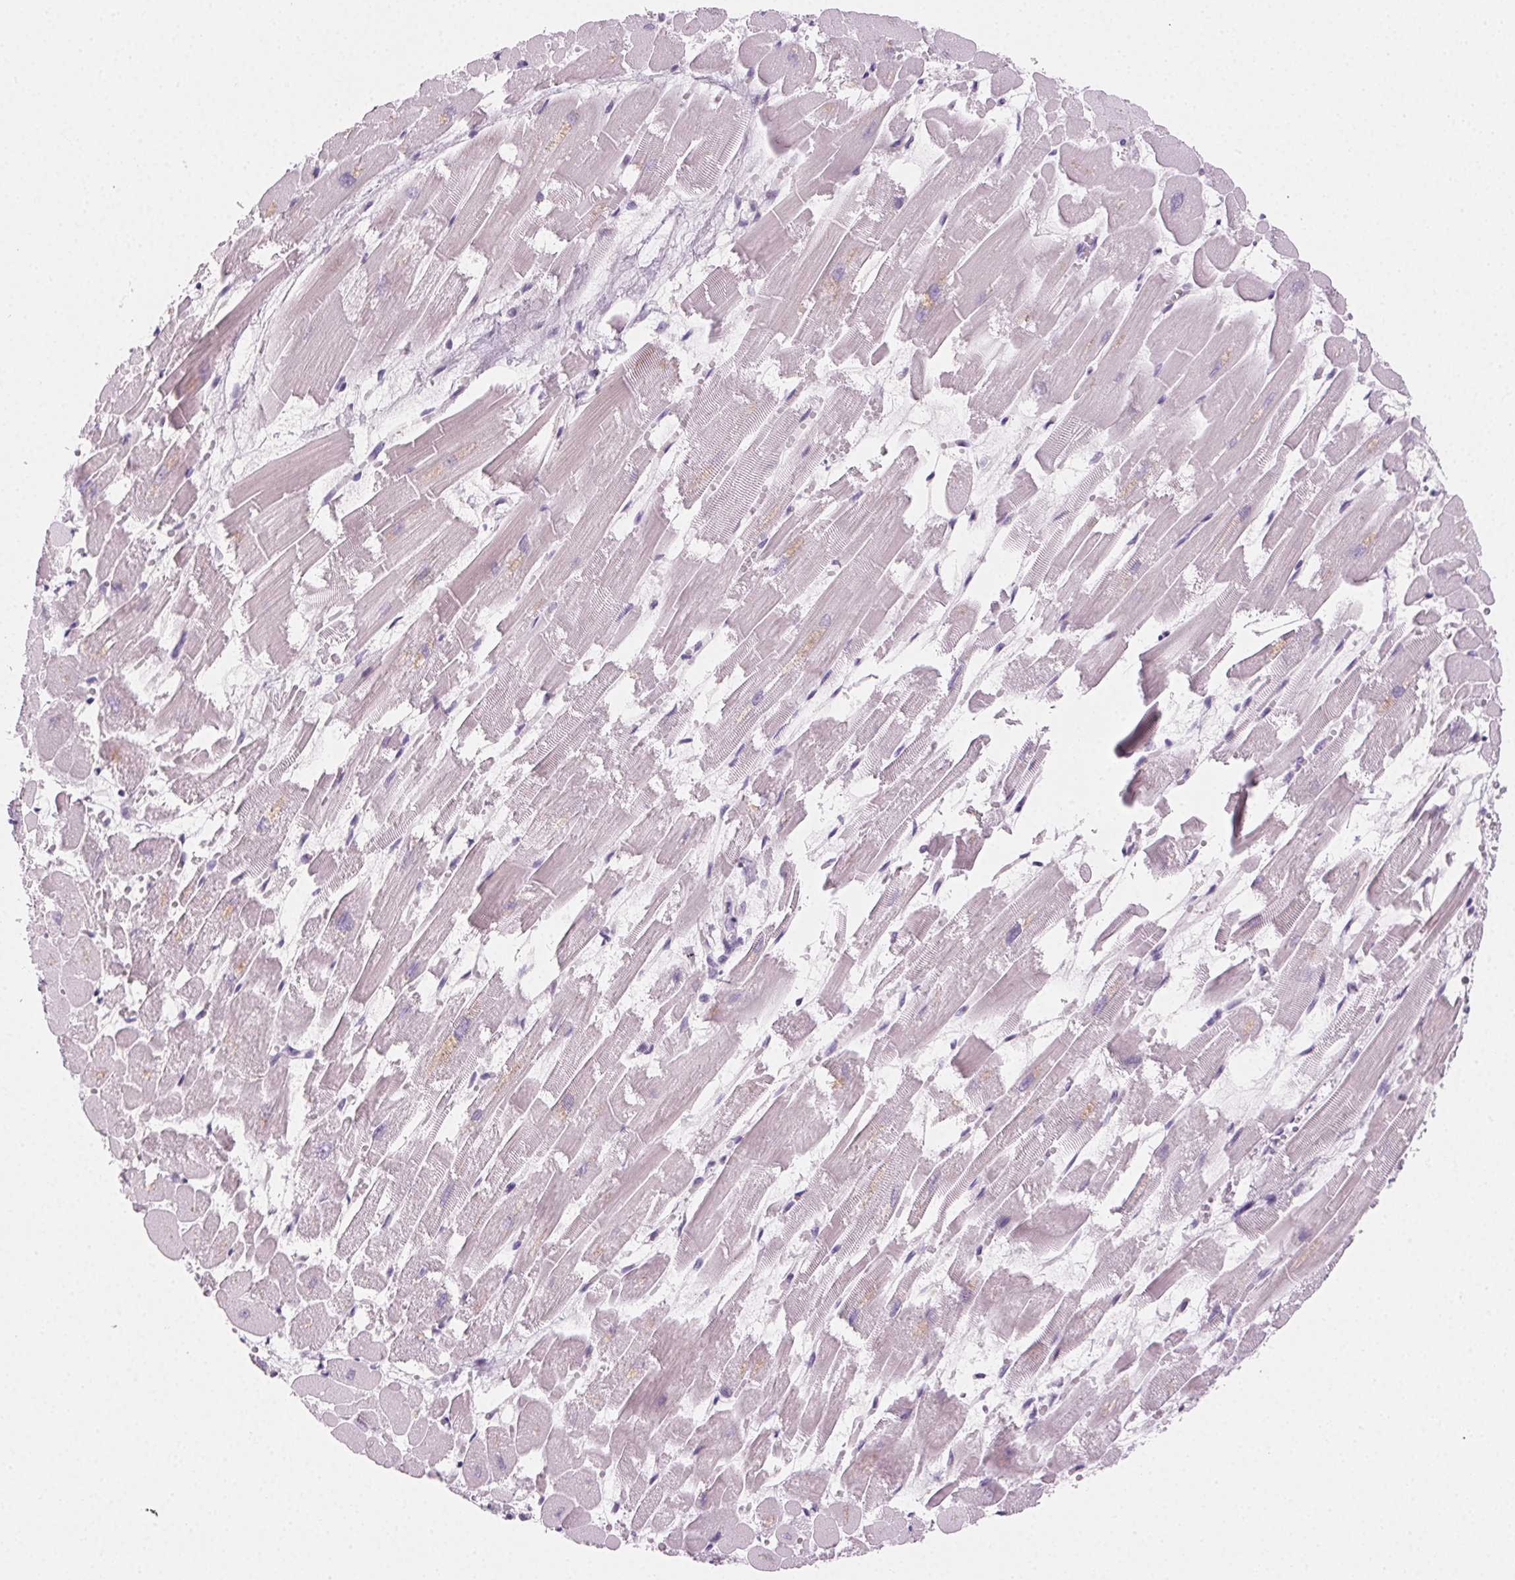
{"staining": {"intensity": "negative", "quantity": "none", "location": "none"}, "tissue": "heart muscle", "cell_type": "Cardiomyocytes", "image_type": "normal", "snomed": [{"axis": "morphology", "description": "Normal tissue, NOS"}, {"axis": "topography", "description": "Heart"}], "caption": "This image is of benign heart muscle stained with IHC to label a protein in brown with the nuclei are counter-stained blue. There is no positivity in cardiomyocytes. Nuclei are stained in blue.", "gene": "PRSS1", "patient": {"sex": "female", "age": 52}}